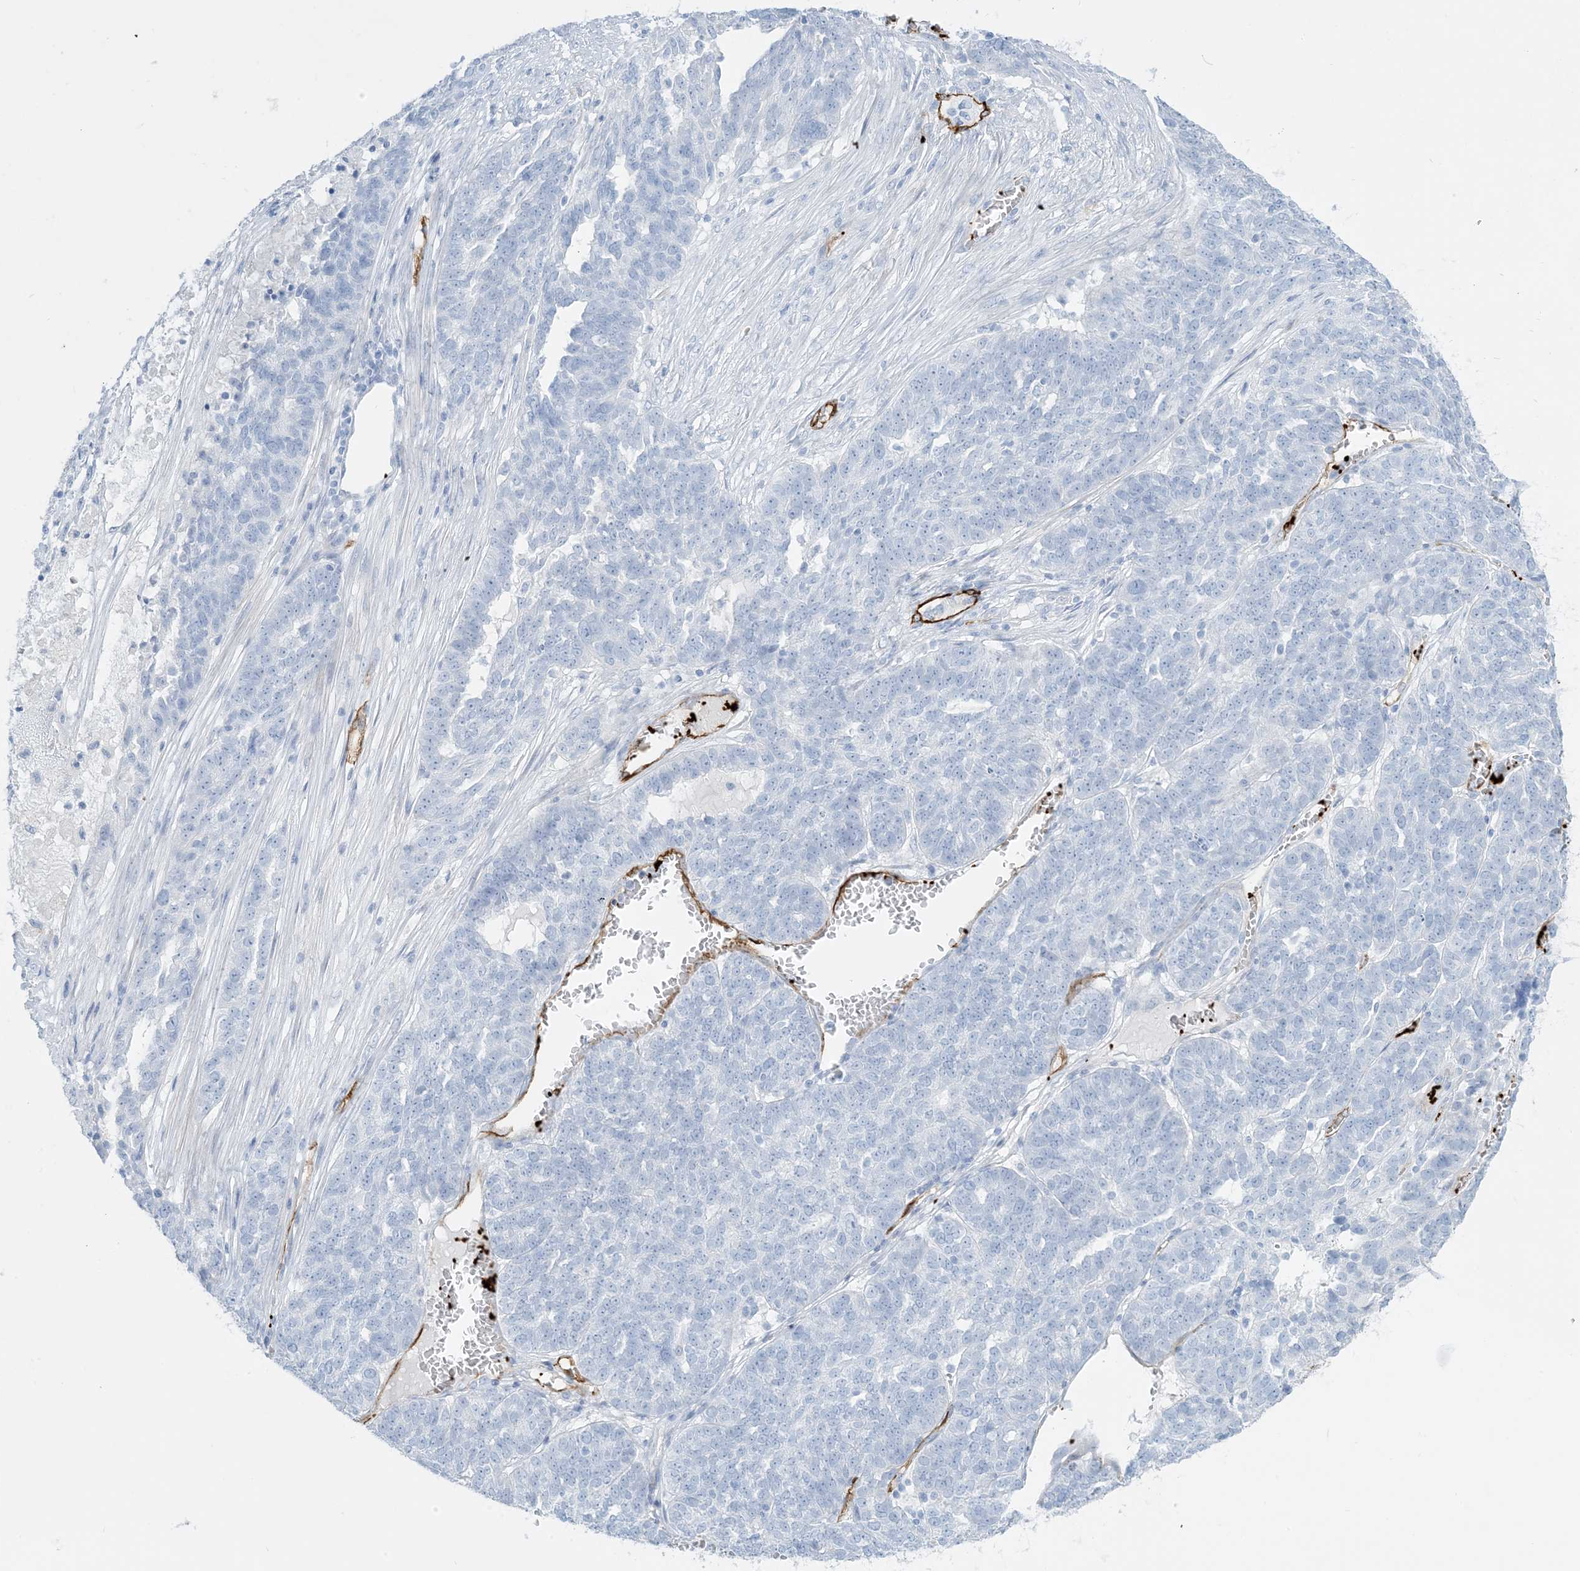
{"staining": {"intensity": "negative", "quantity": "none", "location": "none"}, "tissue": "ovarian cancer", "cell_type": "Tumor cells", "image_type": "cancer", "snomed": [{"axis": "morphology", "description": "Cystadenocarcinoma, serous, NOS"}, {"axis": "topography", "description": "Ovary"}], "caption": "Micrograph shows no significant protein expression in tumor cells of ovarian cancer (serous cystadenocarcinoma).", "gene": "EPS8L3", "patient": {"sex": "female", "age": 59}}